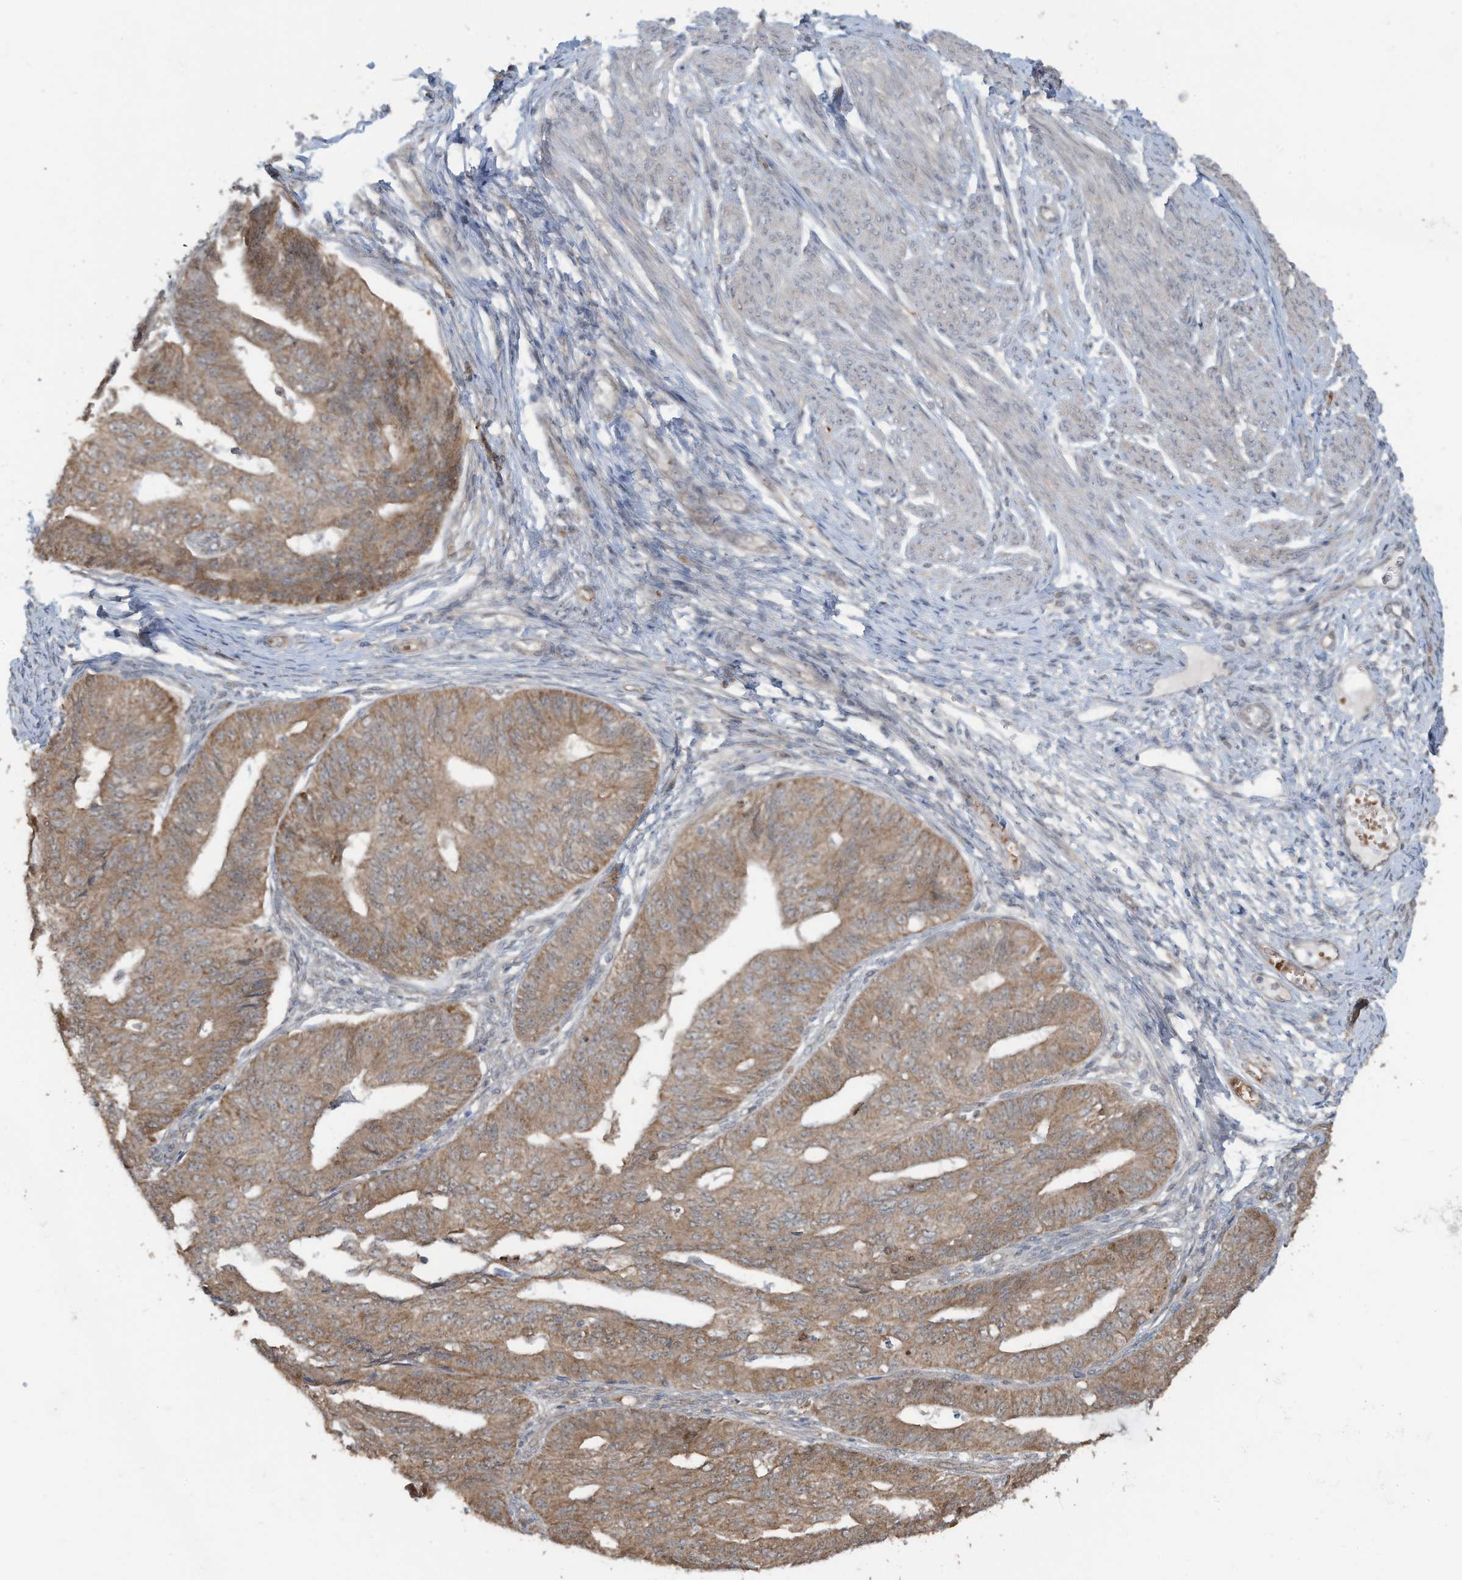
{"staining": {"intensity": "moderate", "quantity": ">75%", "location": "cytoplasmic/membranous"}, "tissue": "endometrial cancer", "cell_type": "Tumor cells", "image_type": "cancer", "snomed": [{"axis": "morphology", "description": "Adenocarcinoma, NOS"}, {"axis": "topography", "description": "Endometrium"}], "caption": "This is a histology image of immunohistochemistry (IHC) staining of endometrial cancer (adenocarcinoma), which shows moderate positivity in the cytoplasmic/membranous of tumor cells.", "gene": "ERI2", "patient": {"sex": "female", "age": 32}}